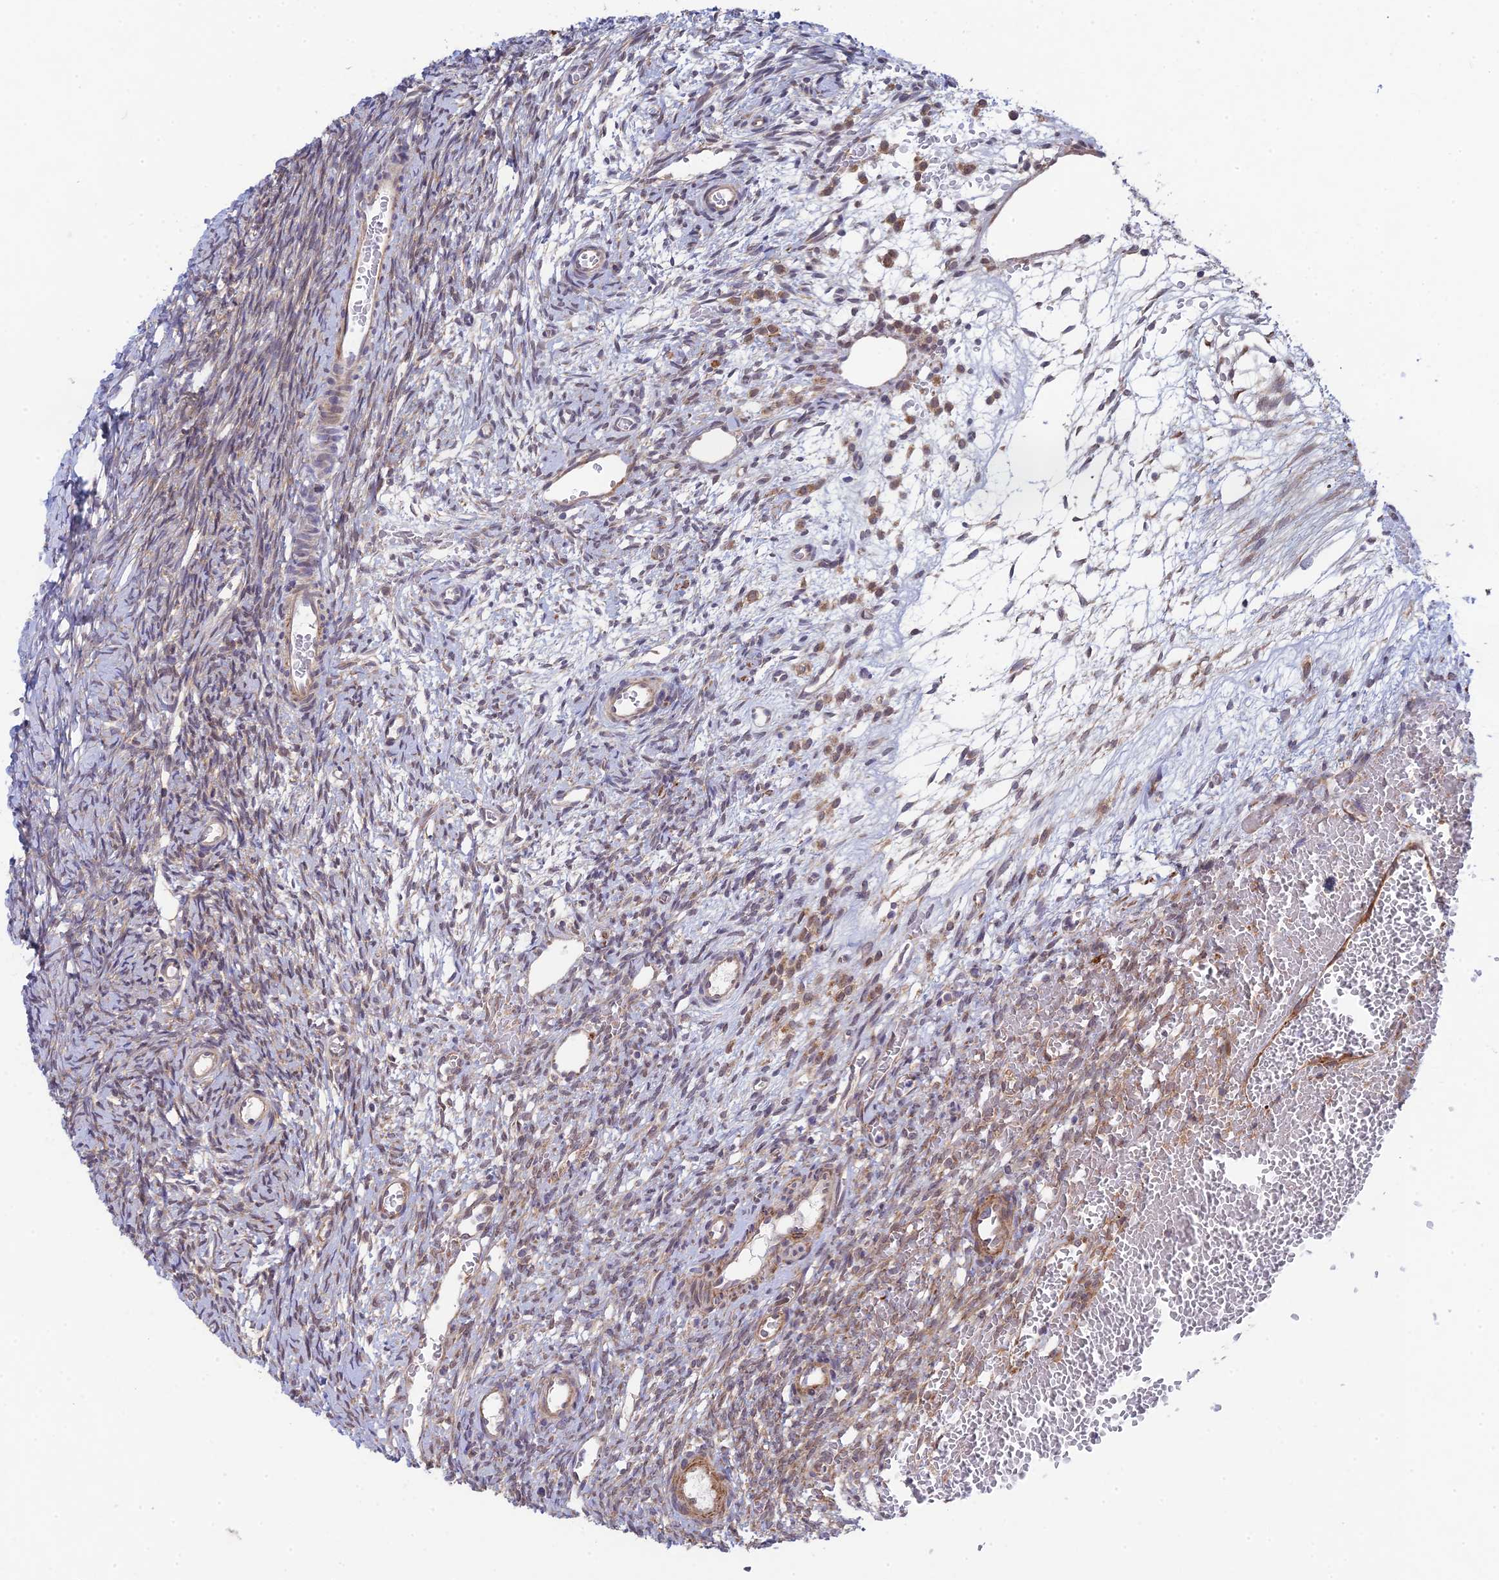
{"staining": {"intensity": "weak", "quantity": "25%-75%", "location": "cytoplasmic/membranous"}, "tissue": "ovary", "cell_type": "Ovarian stroma cells", "image_type": "normal", "snomed": [{"axis": "morphology", "description": "Normal tissue, NOS"}, {"axis": "topography", "description": "Ovary"}], "caption": "Protein staining shows weak cytoplasmic/membranous positivity in approximately 25%-75% of ovarian stroma cells in benign ovary. (DAB = brown stain, brightfield microscopy at high magnification).", "gene": "INCA1", "patient": {"sex": "female", "age": 39}}